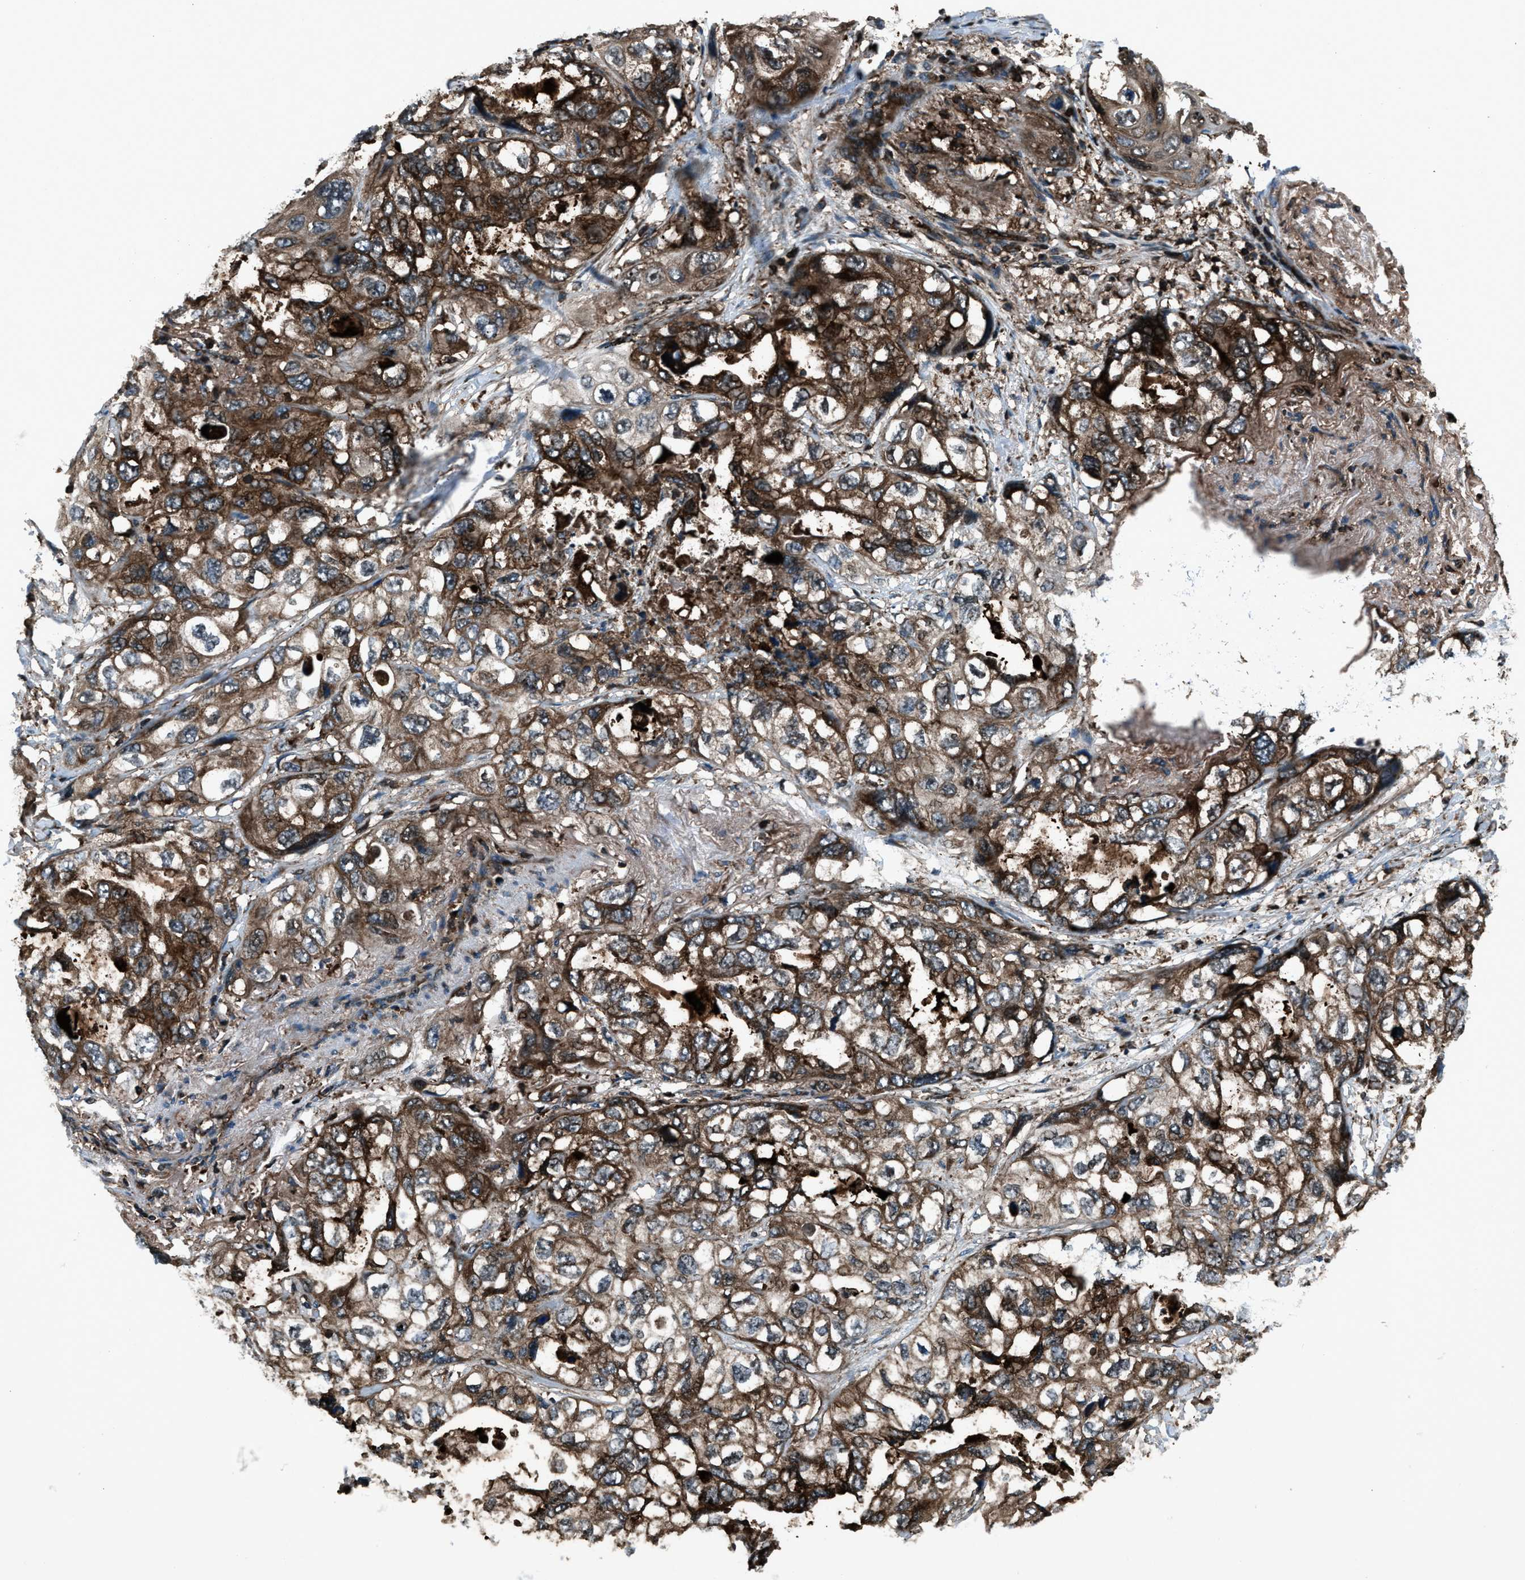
{"staining": {"intensity": "strong", "quantity": ">75%", "location": "cytoplasmic/membranous,nuclear"}, "tissue": "lung cancer", "cell_type": "Tumor cells", "image_type": "cancer", "snomed": [{"axis": "morphology", "description": "Squamous cell carcinoma, NOS"}, {"axis": "topography", "description": "Lung"}], "caption": "Lung cancer stained for a protein exhibits strong cytoplasmic/membranous and nuclear positivity in tumor cells.", "gene": "SNX30", "patient": {"sex": "female", "age": 73}}